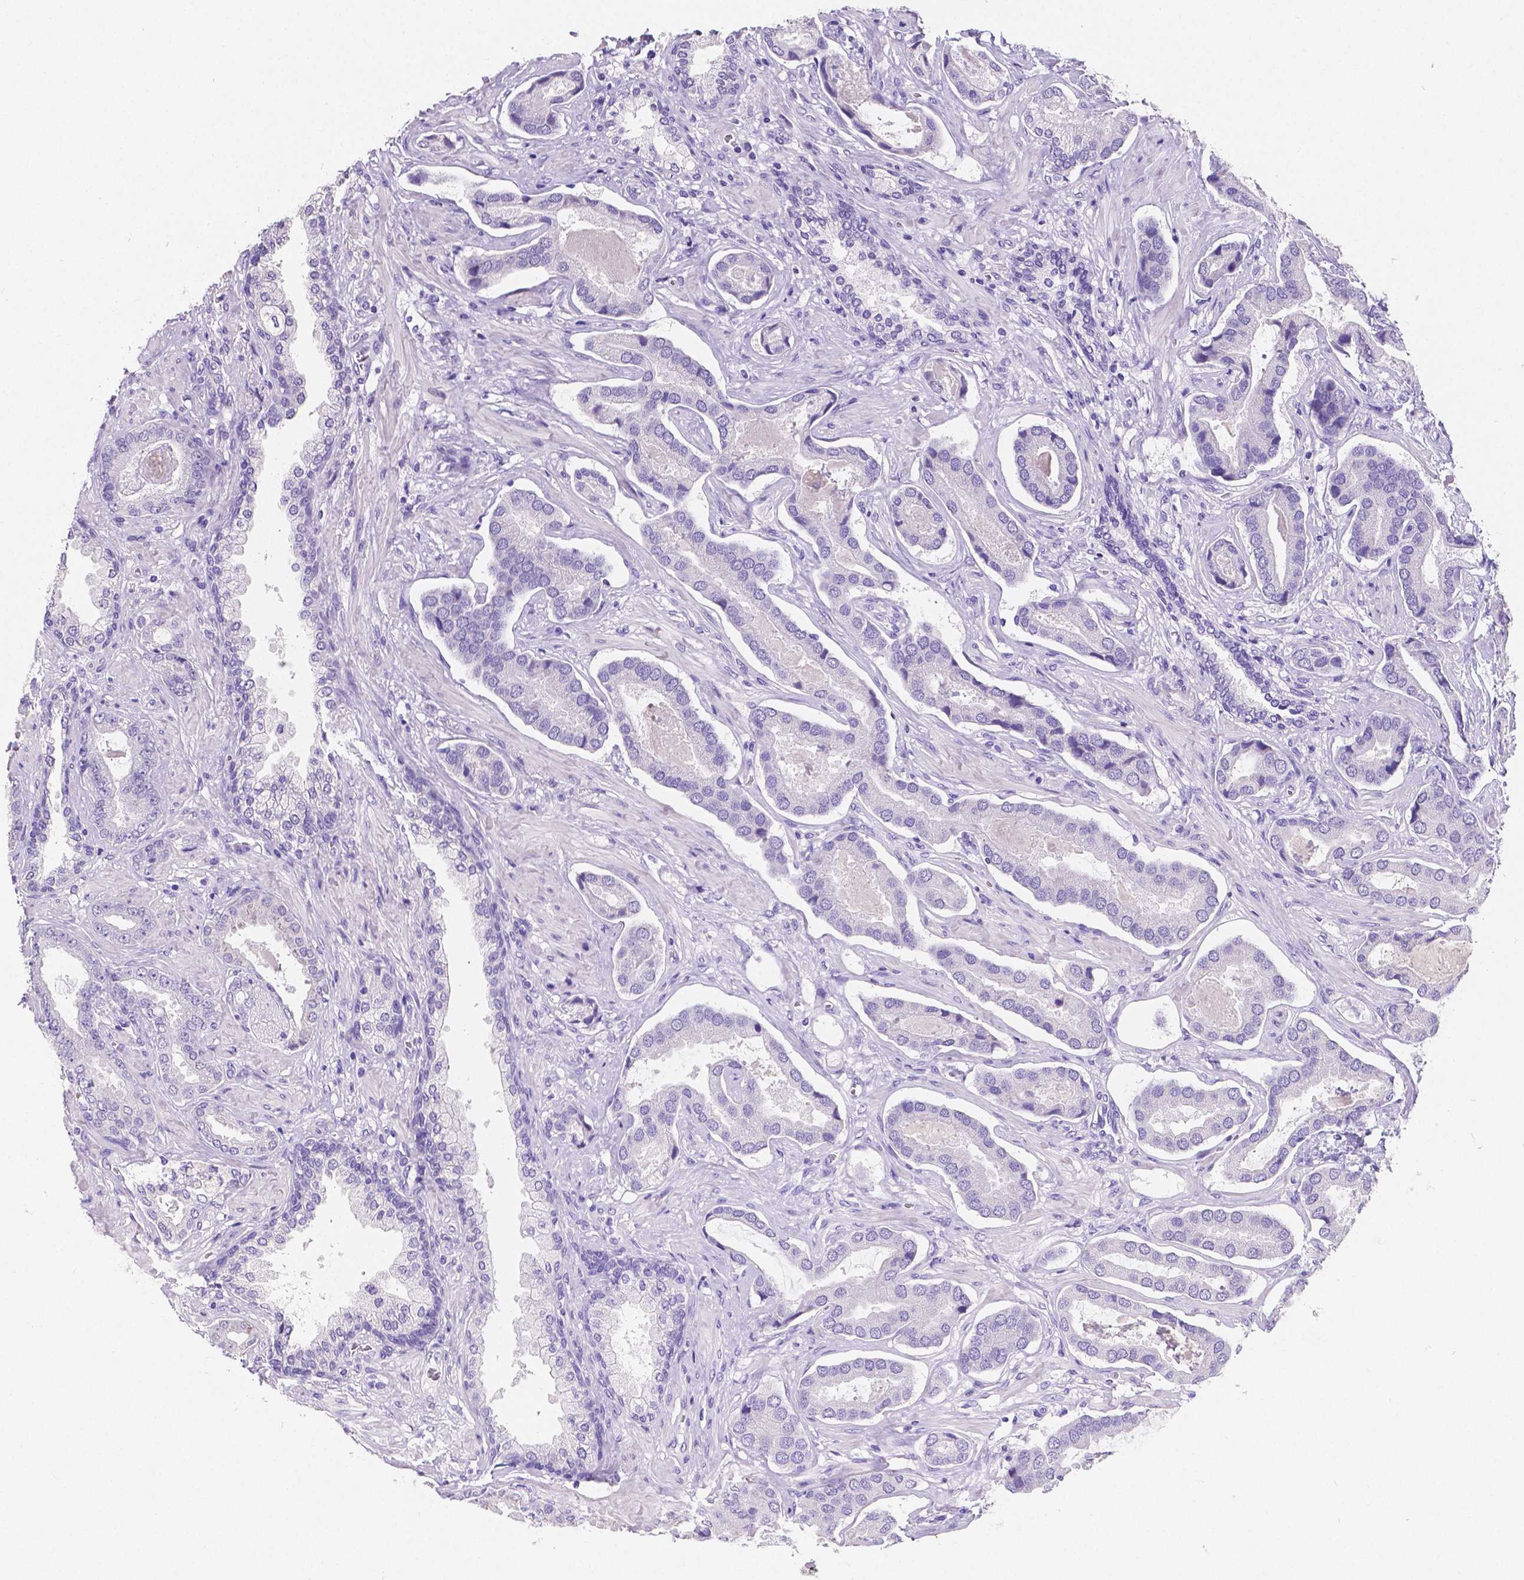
{"staining": {"intensity": "negative", "quantity": "none", "location": "none"}, "tissue": "prostate cancer", "cell_type": "Tumor cells", "image_type": "cancer", "snomed": [{"axis": "morphology", "description": "Adenocarcinoma, NOS"}, {"axis": "topography", "description": "Prostate"}], "caption": "A photomicrograph of human adenocarcinoma (prostate) is negative for staining in tumor cells.", "gene": "SATB2", "patient": {"sex": "male", "age": 64}}